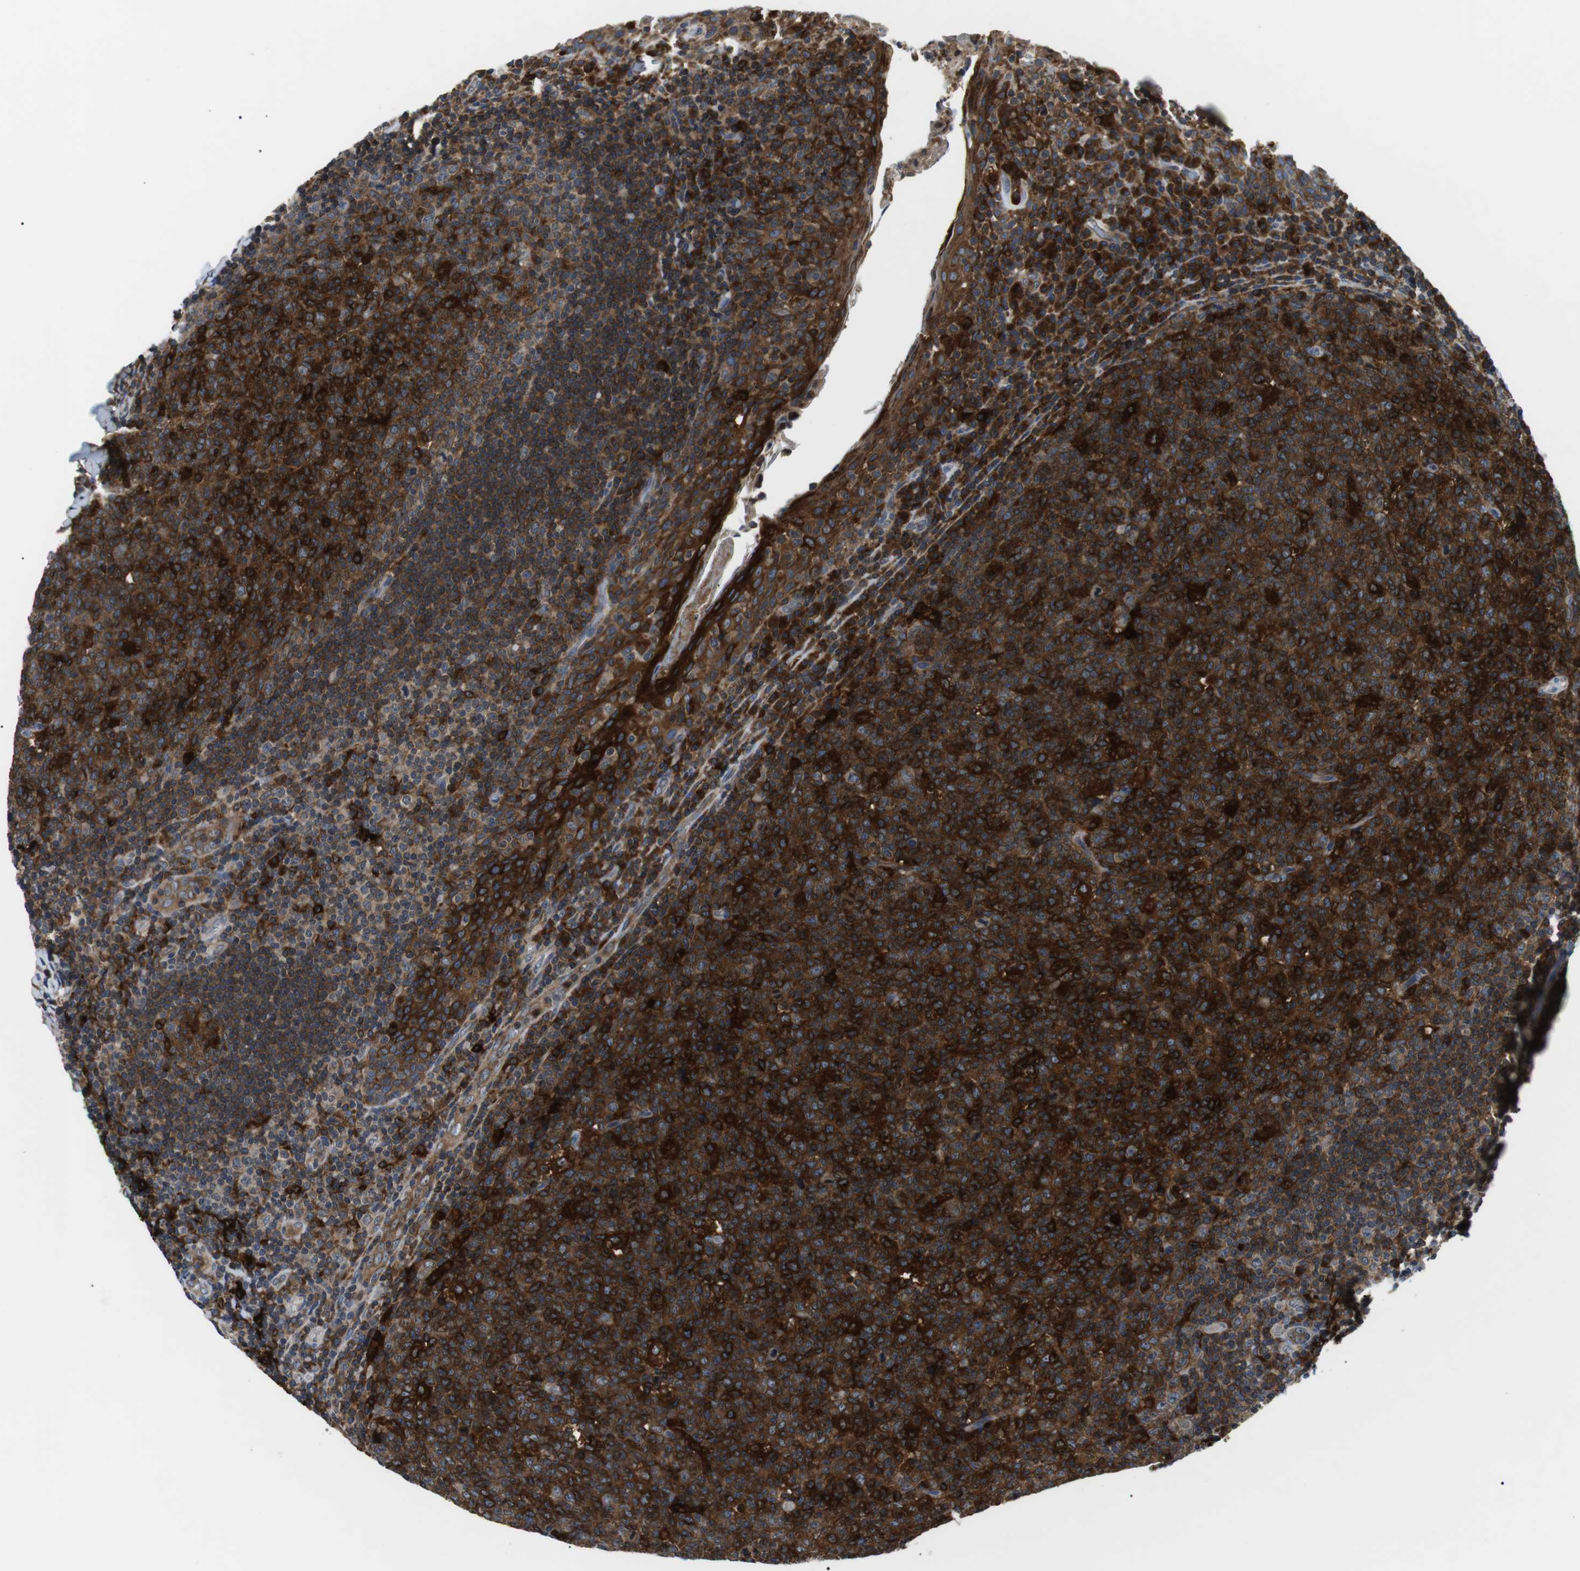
{"staining": {"intensity": "strong", "quantity": ">75%", "location": "cytoplasmic/membranous"}, "tissue": "tonsil", "cell_type": "Germinal center cells", "image_type": "normal", "snomed": [{"axis": "morphology", "description": "Normal tissue, NOS"}, {"axis": "topography", "description": "Tonsil"}], "caption": "The image displays staining of benign tonsil, revealing strong cytoplasmic/membranous protein expression (brown color) within germinal center cells. (brown staining indicates protein expression, while blue staining denotes nuclei).", "gene": "RAB9A", "patient": {"sex": "male", "age": 17}}